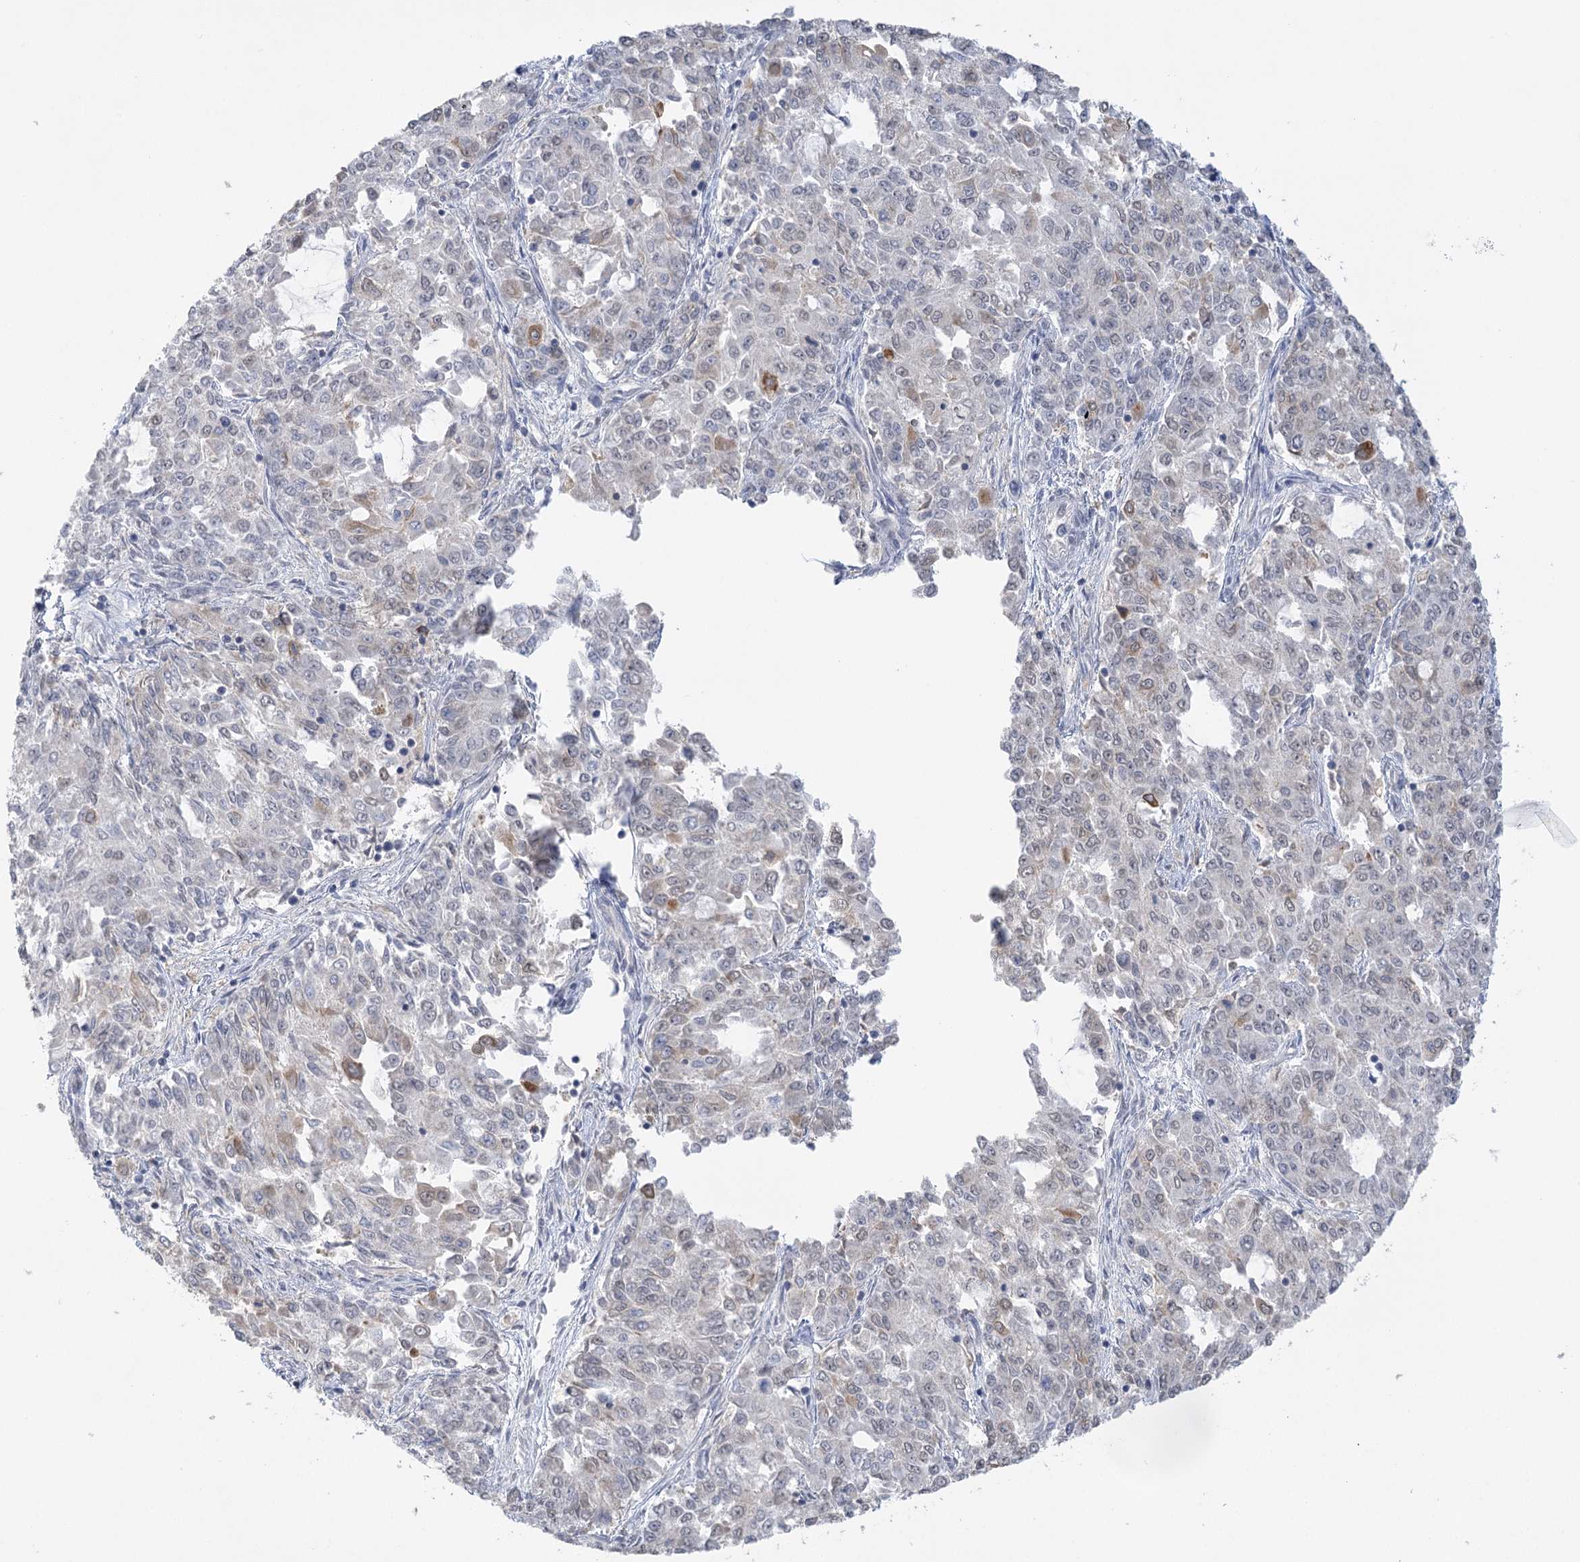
{"staining": {"intensity": "weak", "quantity": "<25%", "location": "cytoplasmic/membranous"}, "tissue": "endometrial cancer", "cell_type": "Tumor cells", "image_type": "cancer", "snomed": [{"axis": "morphology", "description": "Adenocarcinoma, NOS"}, {"axis": "topography", "description": "Endometrium"}], "caption": "IHC image of neoplastic tissue: human endometrial cancer stained with DAB (3,3'-diaminobenzidine) demonstrates no significant protein staining in tumor cells.", "gene": "TRAF3IP1", "patient": {"sex": "female", "age": 50}}